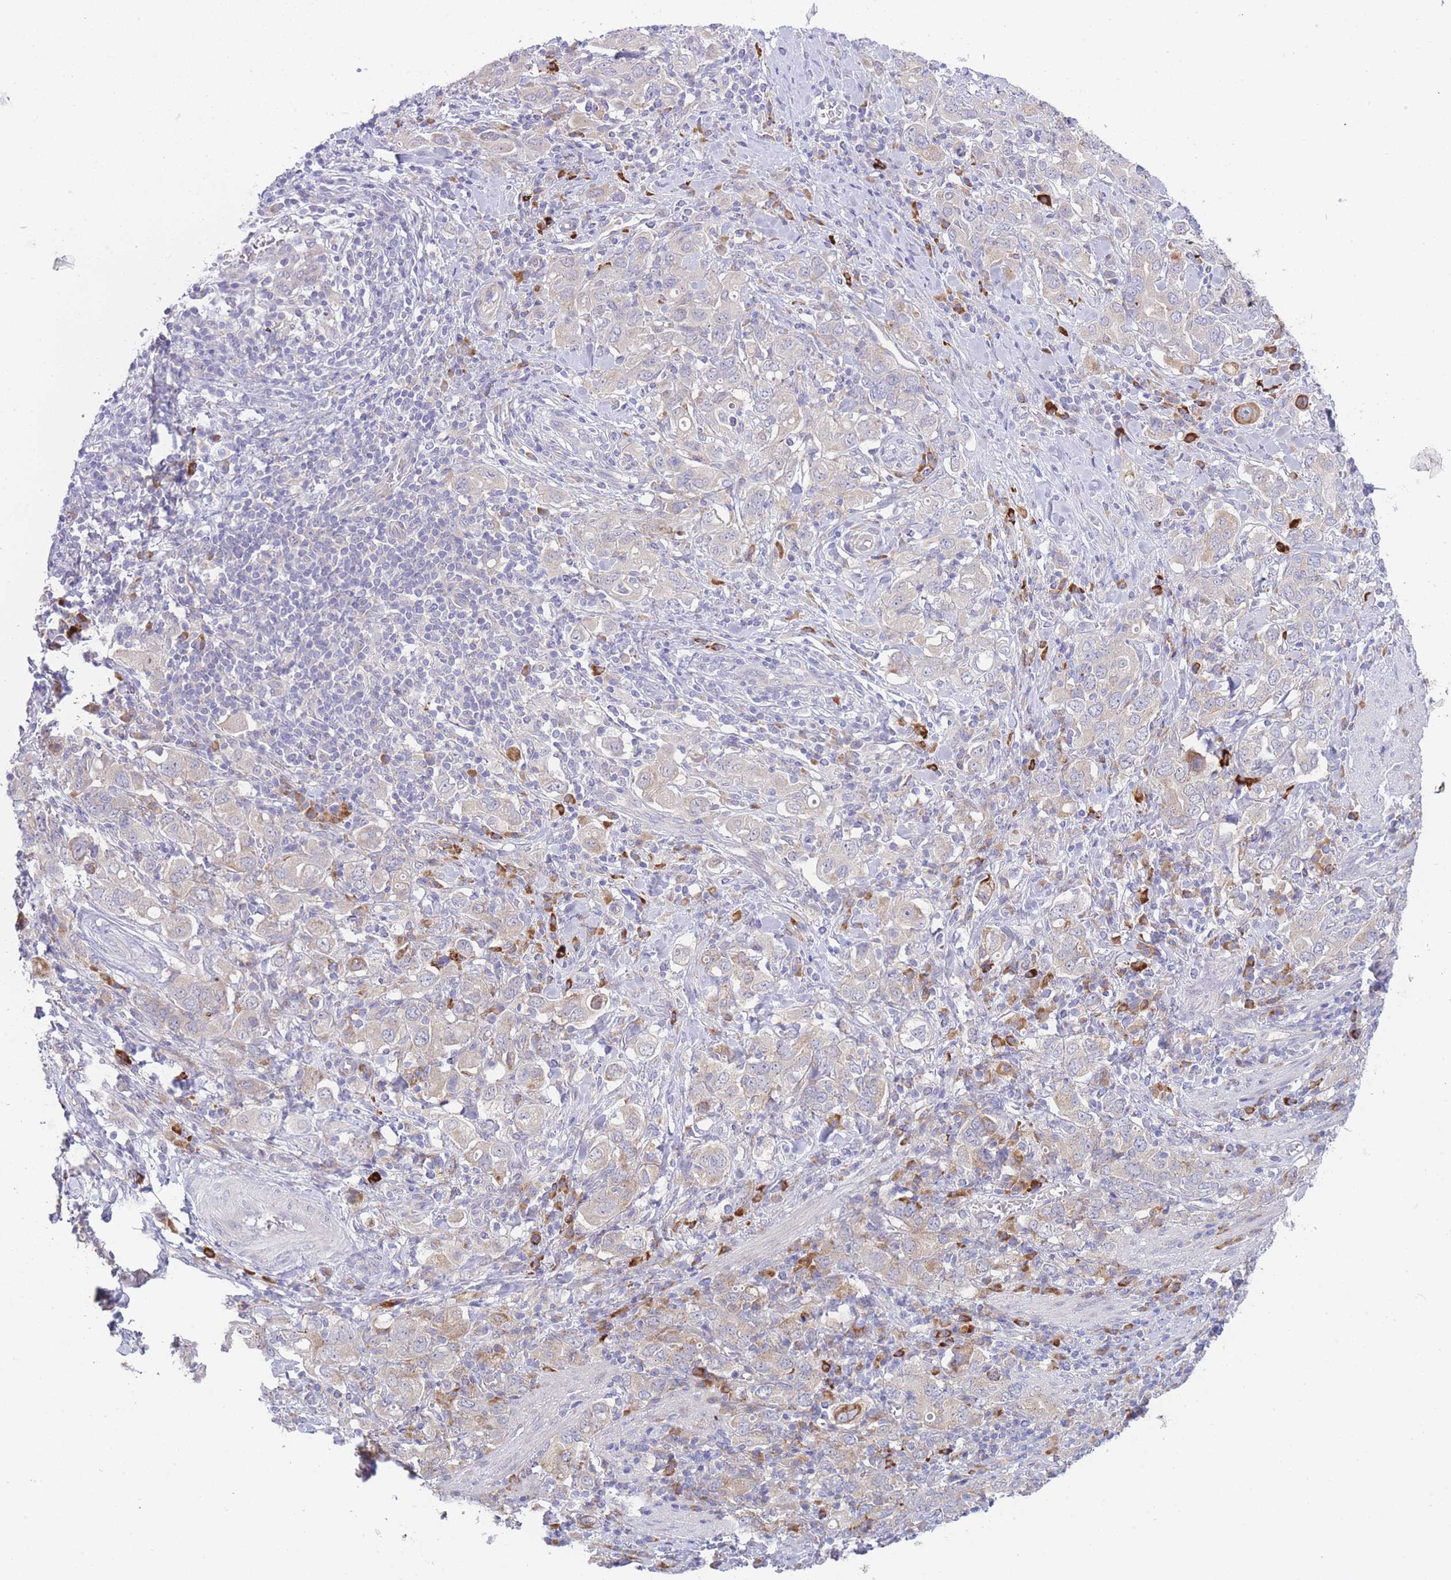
{"staining": {"intensity": "negative", "quantity": "none", "location": "none"}, "tissue": "stomach cancer", "cell_type": "Tumor cells", "image_type": "cancer", "snomed": [{"axis": "morphology", "description": "Adenocarcinoma, NOS"}, {"axis": "topography", "description": "Stomach, upper"}, {"axis": "topography", "description": "Stomach"}], "caption": "IHC of adenocarcinoma (stomach) demonstrates no staining in tumor cells.", "gene": "ZNF510", "patient": {"sex": "male", "age": 62}}